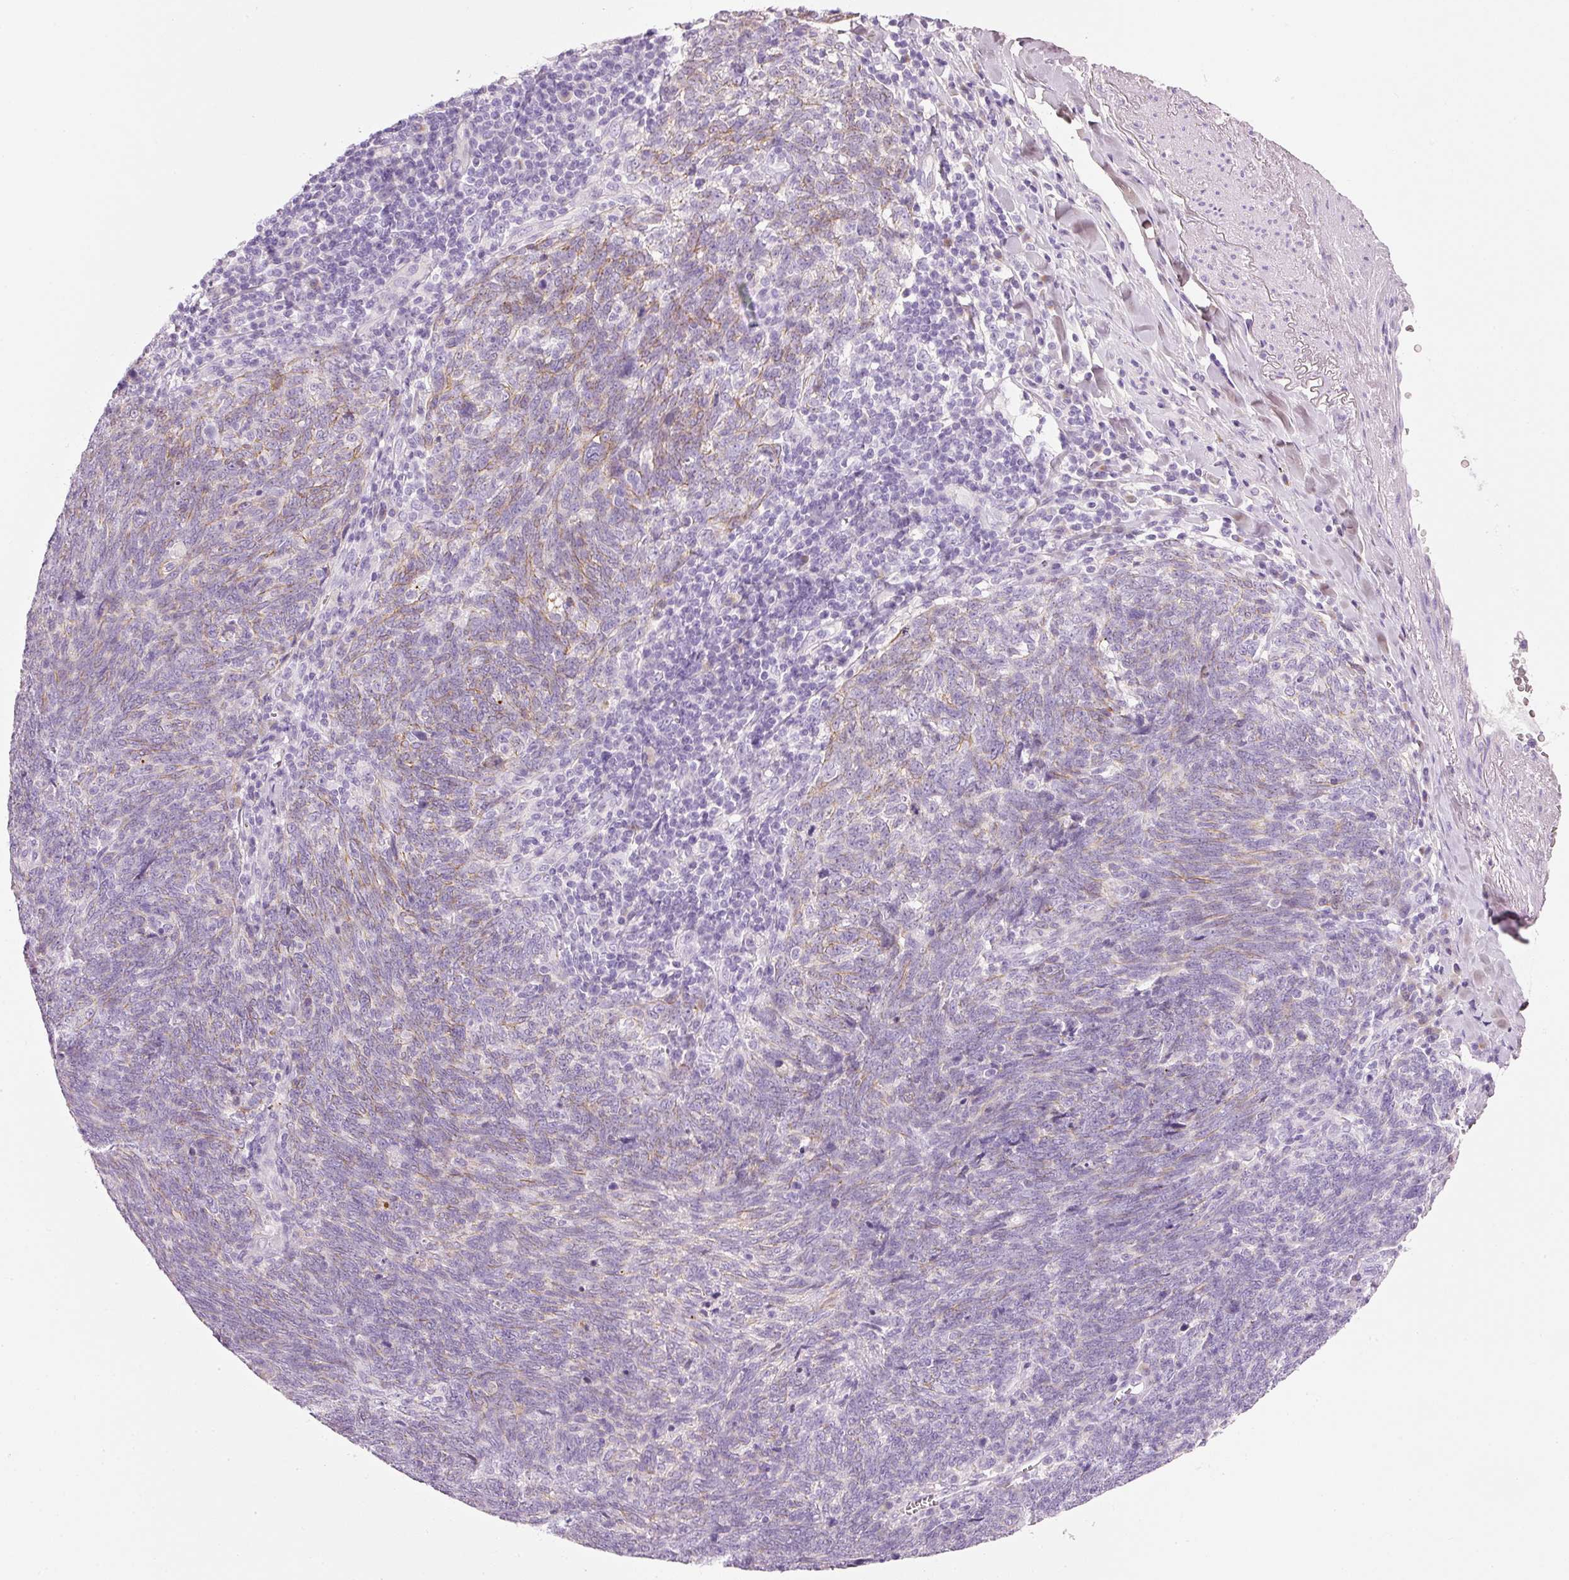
{"staining": {"intensity": "negative", "quantity": "none", "location": "none"}, "tissue": "lung cancer", "cell_type": "Tumor cells", "image_type": "cancer", "snomed": [{"axis": "morphology", "description": "Squamous cell carcinoma, NOS"}, {"axis": "topography", "description": "Lung"}], "caption": "Human lung cancer stained for a protein using immunohistochemistry exhibits no positivity in tumor cells.", "gene": "PDXDC1", "patient": {"sex": "female", "age": 72}}